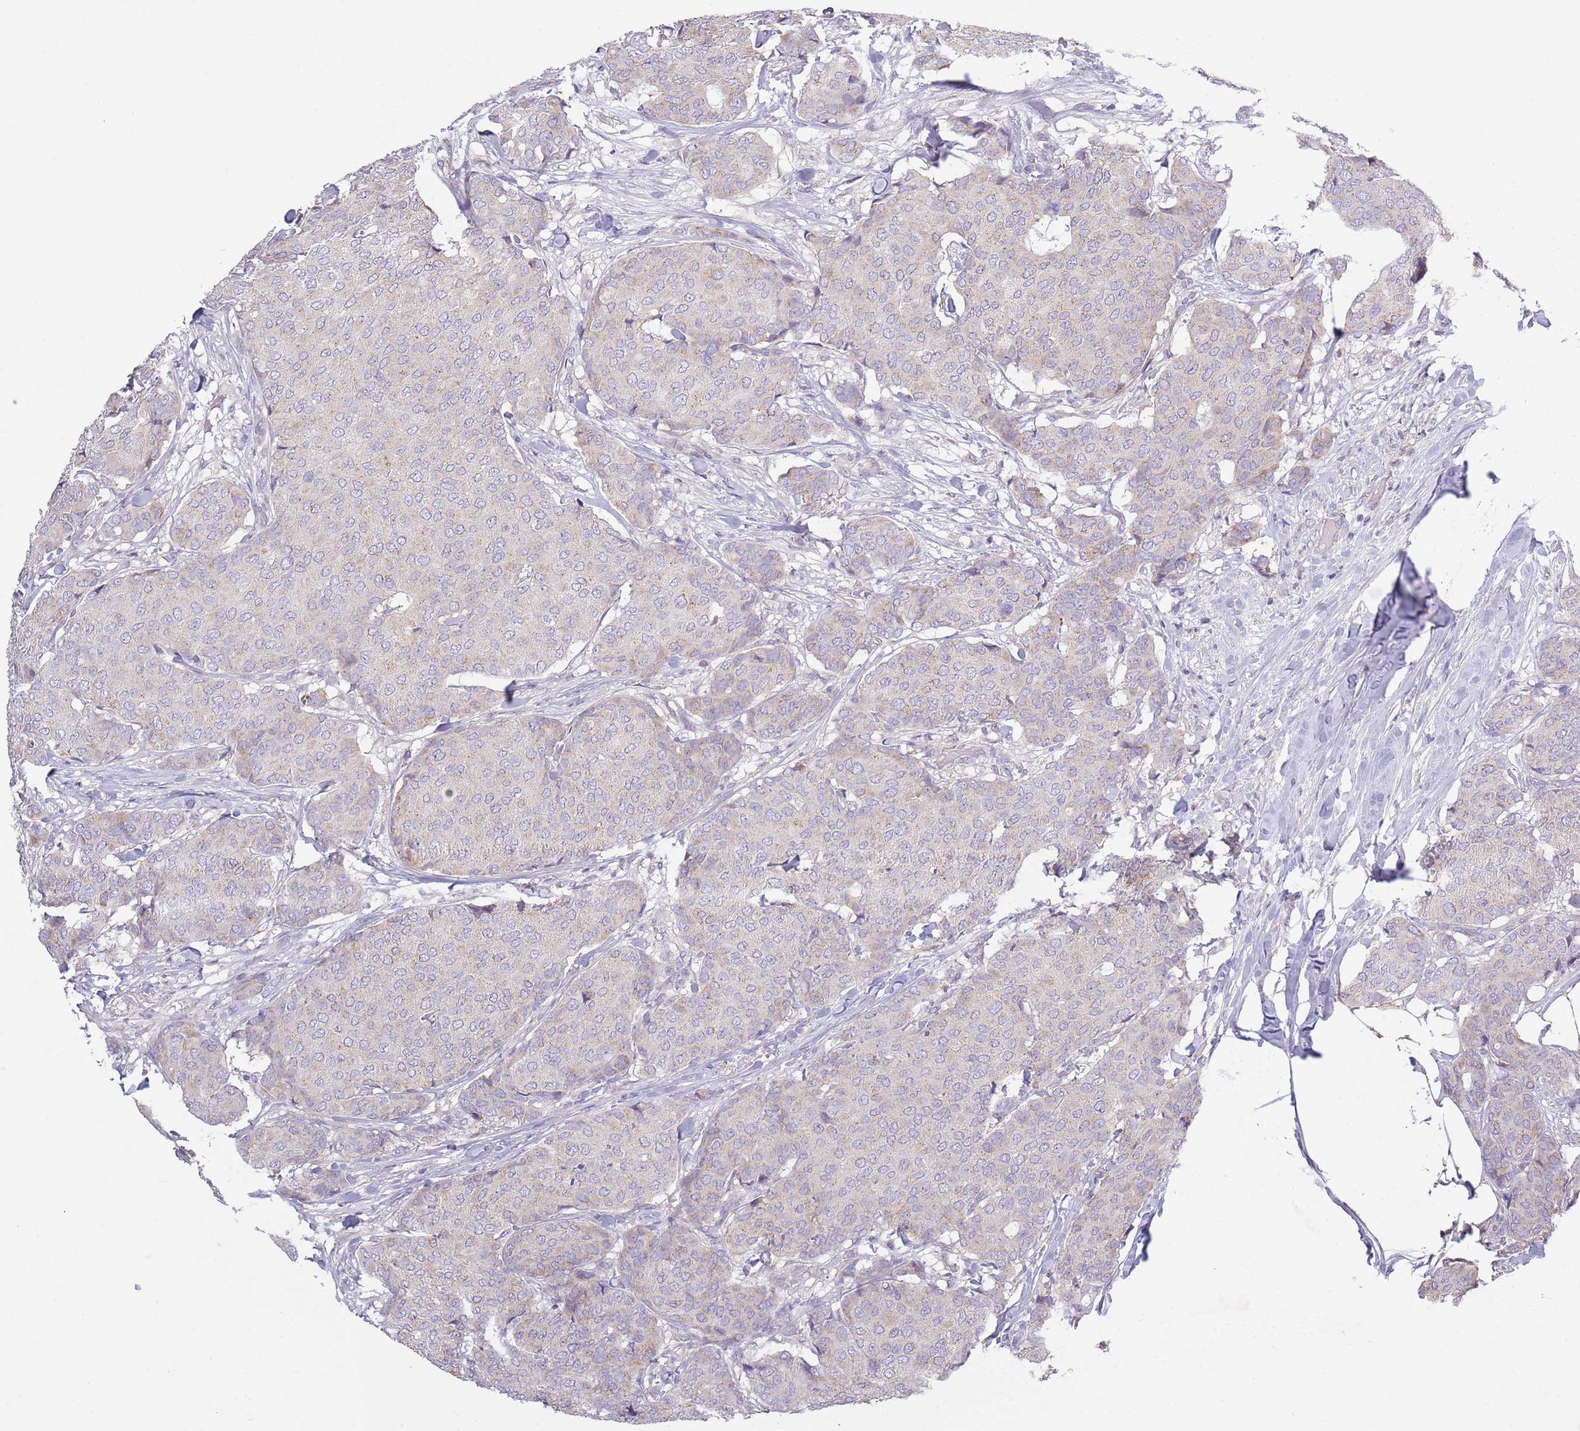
{"staining": {"intensity": "negative", "quantity": "none", "location": "none"}, "tissue": "breast cancer", "cell_type": "Tumor cells", "image_type": "cancer", "snomed": [{"axis": "morphology", "description": "Duct carcinoma"}, {"axis": "topography", "description": "Breast"}], "caption": "DAB immunohistochemical staining of invasive ductal carcinoma (breast) shows no significant positivity in tumor cells. (IHC, brightfield microscopy, high magnification).", "gene": "COQ5", "patient": {"sex": "female", "age": 75}}